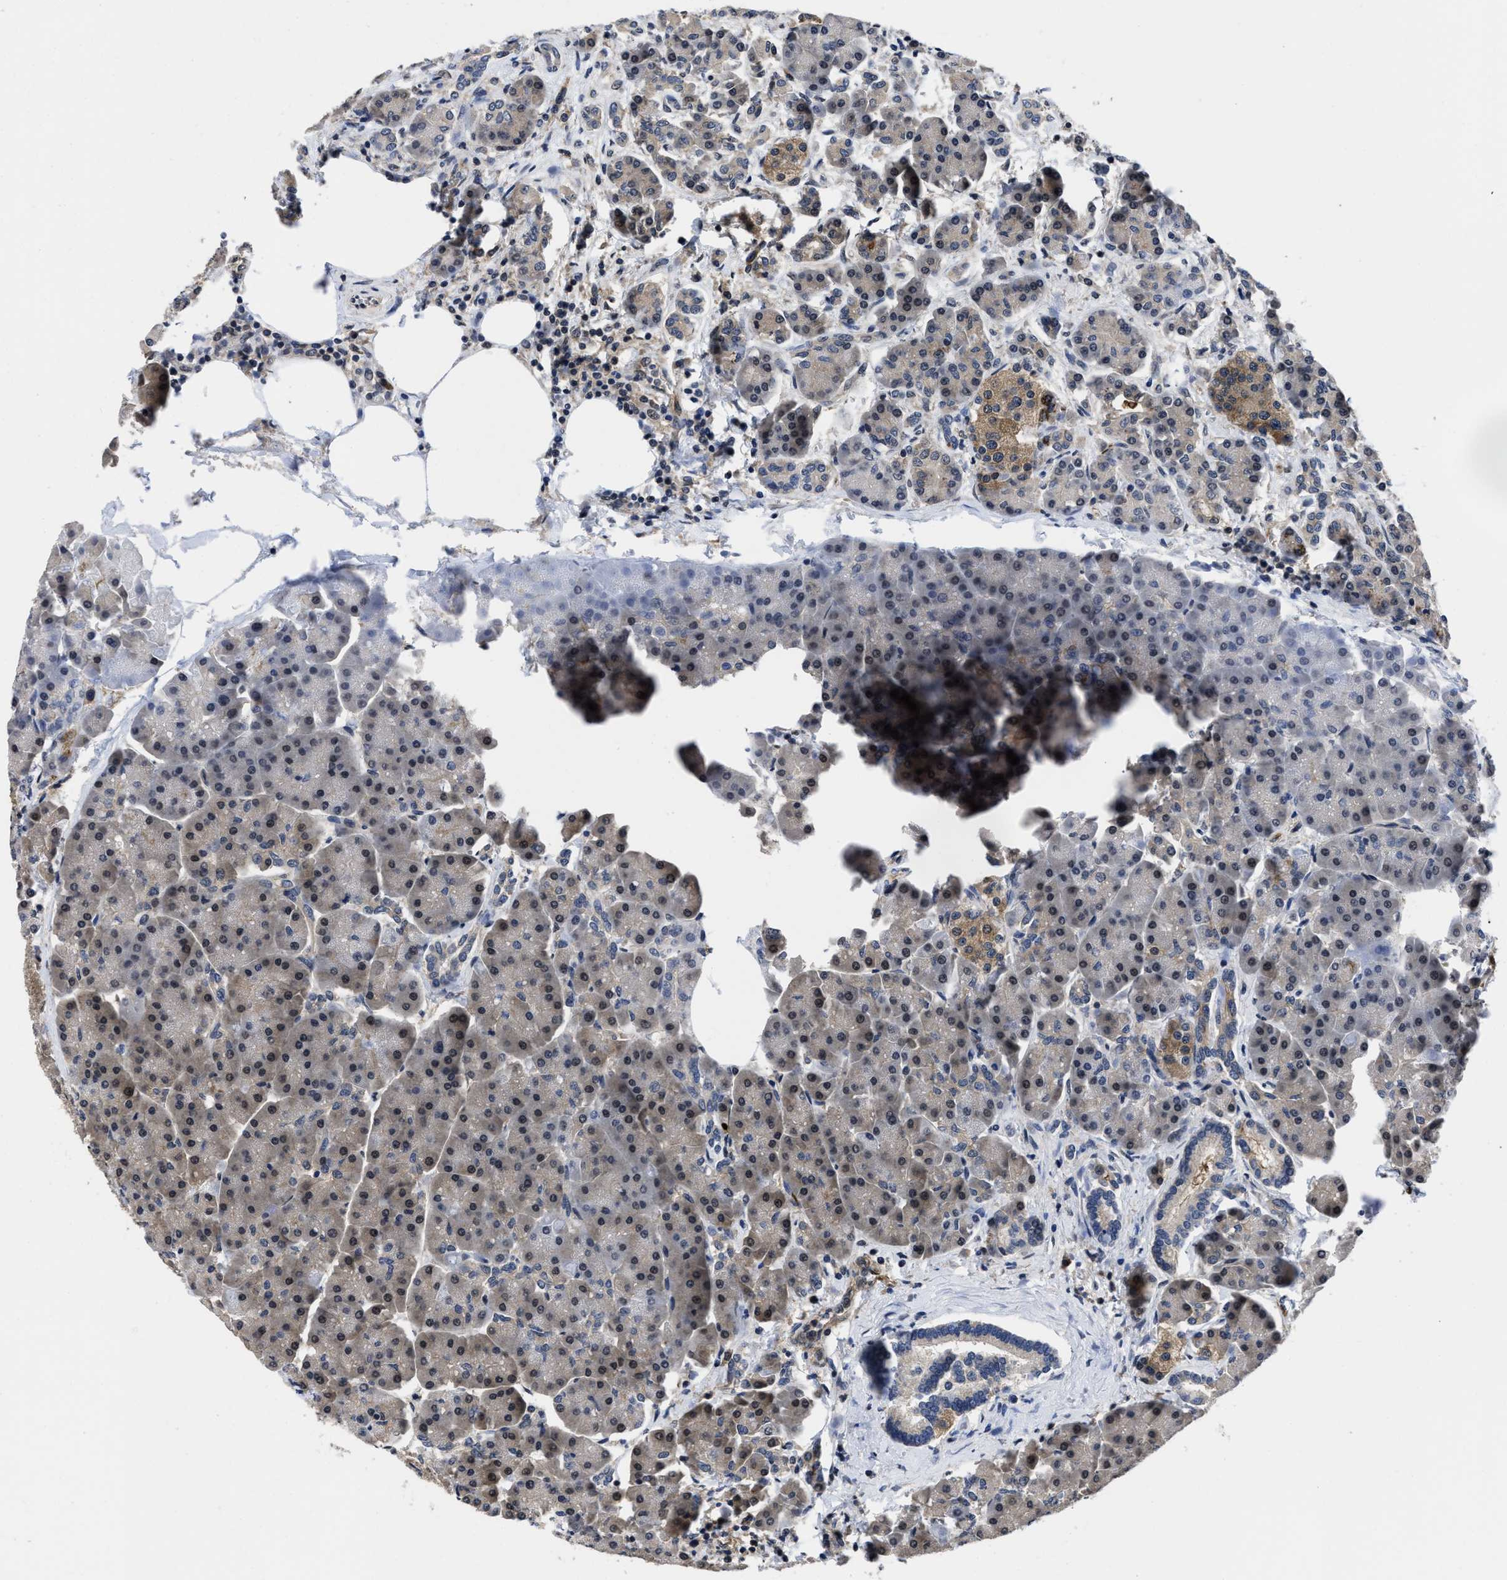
{"staining": {"intensity": "weak", "quantity": "25%-75%", "location": "cytoplasmic/membranous"}, "tissue": "pancreas", "cell_type": "Exocrine glandular cells", "image_type": "normal", "snomed": [{"axis": "morphology", "description": "Normal tissue, NOS"}, {"axis": "topography", "description": "Pancreas"}], "caption": "IHC photomicrograph of unremarkable pancreas: human pancreas stained using immunohistochemistry (IHC) displays low levels of weak protein expression localized specifically in the cytoplasmic/membranous of exocrine glandular cells, appearing as a cytoplasmic/membranous brown color.", "gene": "MCOLN2", "patient": {"sex": "female", "age": 70}}